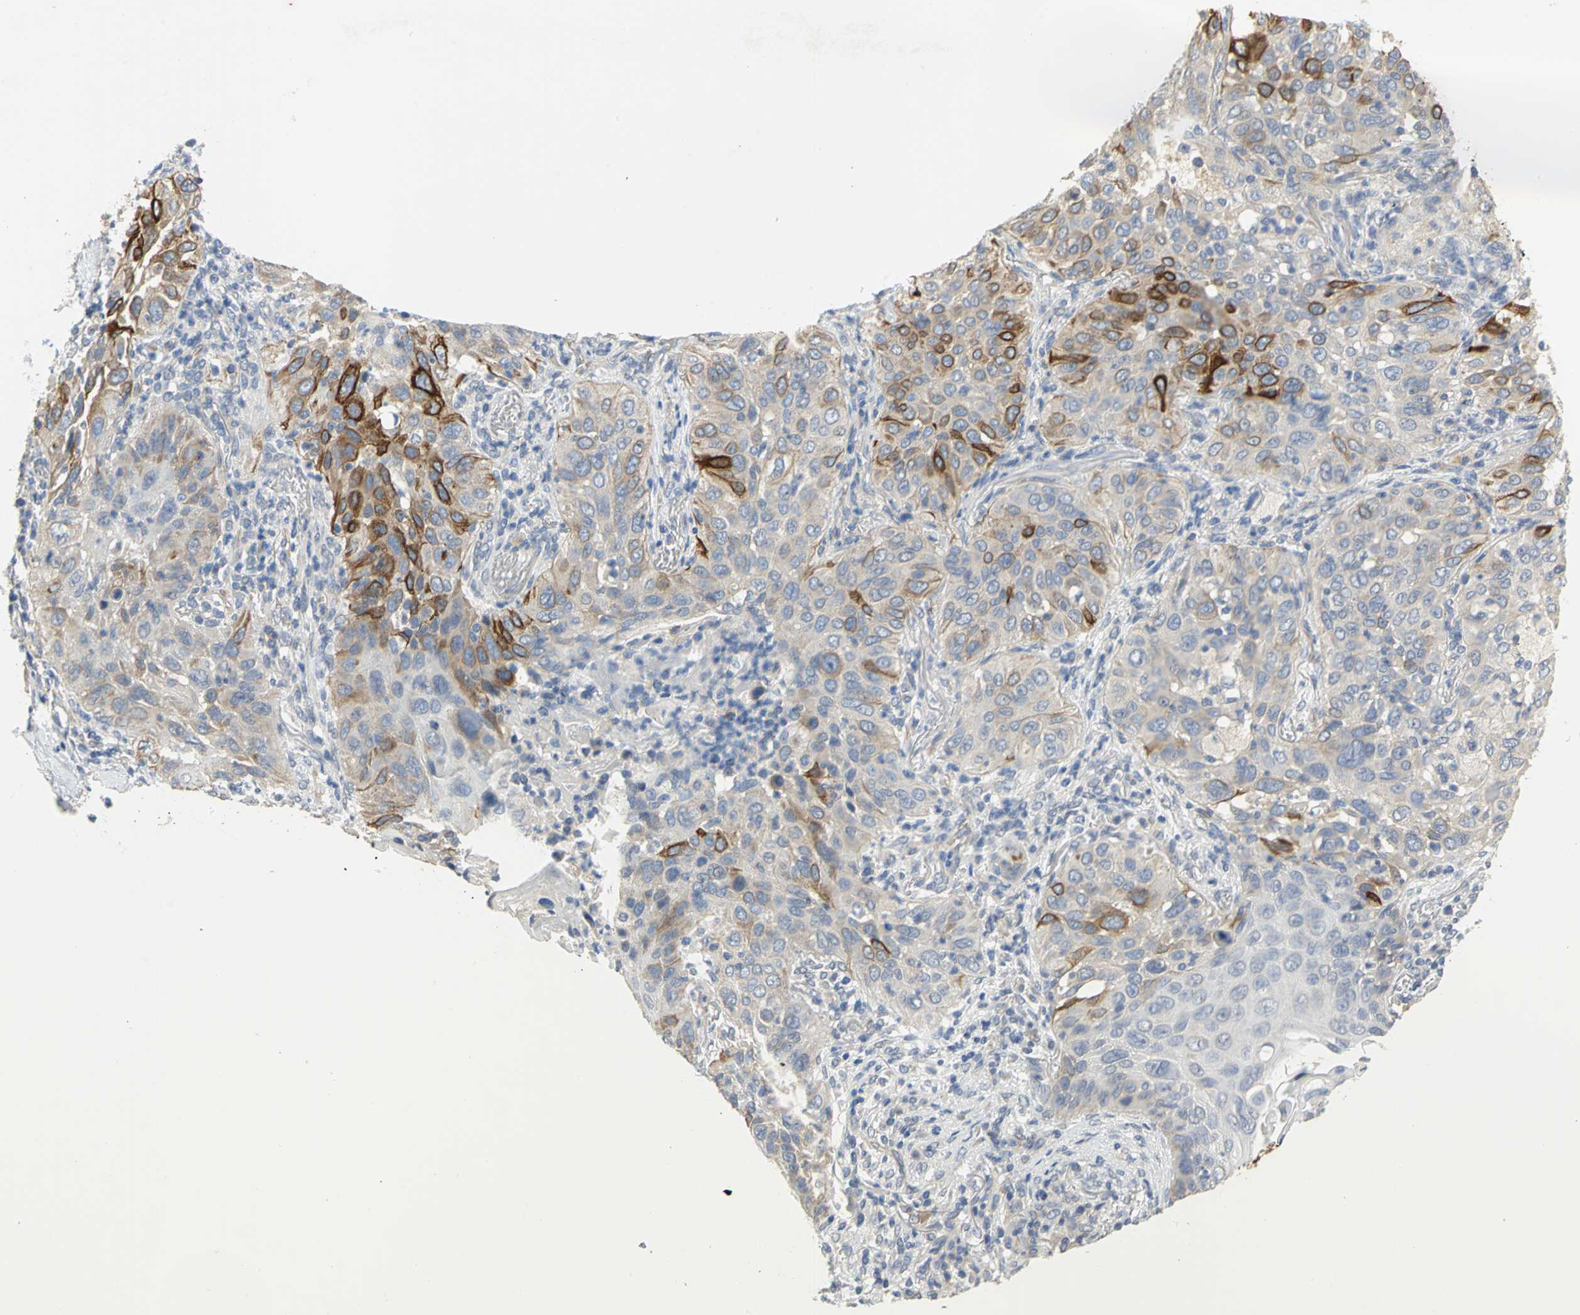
{"staining": {"intensity": "strong", "quantity": "<25%", "location": "cytoplasmic/membranous"}, "tissue": "lung cancer", "cell_type": "Tumor cells", "image_type": "cancer", "snomed": [{"axis": "morphology", "description": "Squamous cell carcinoma, NOS"}, {"axis": "topography", "description": "Lung"}], "caption": "Human lung squamous cell carcinoma stained for a protein (brown) reveals strong cytoplasmic/membranous positive expression in about <25% of tumor cells.", "gene": "HTR1F", "patient": {"sex": "female", "age": 67}}